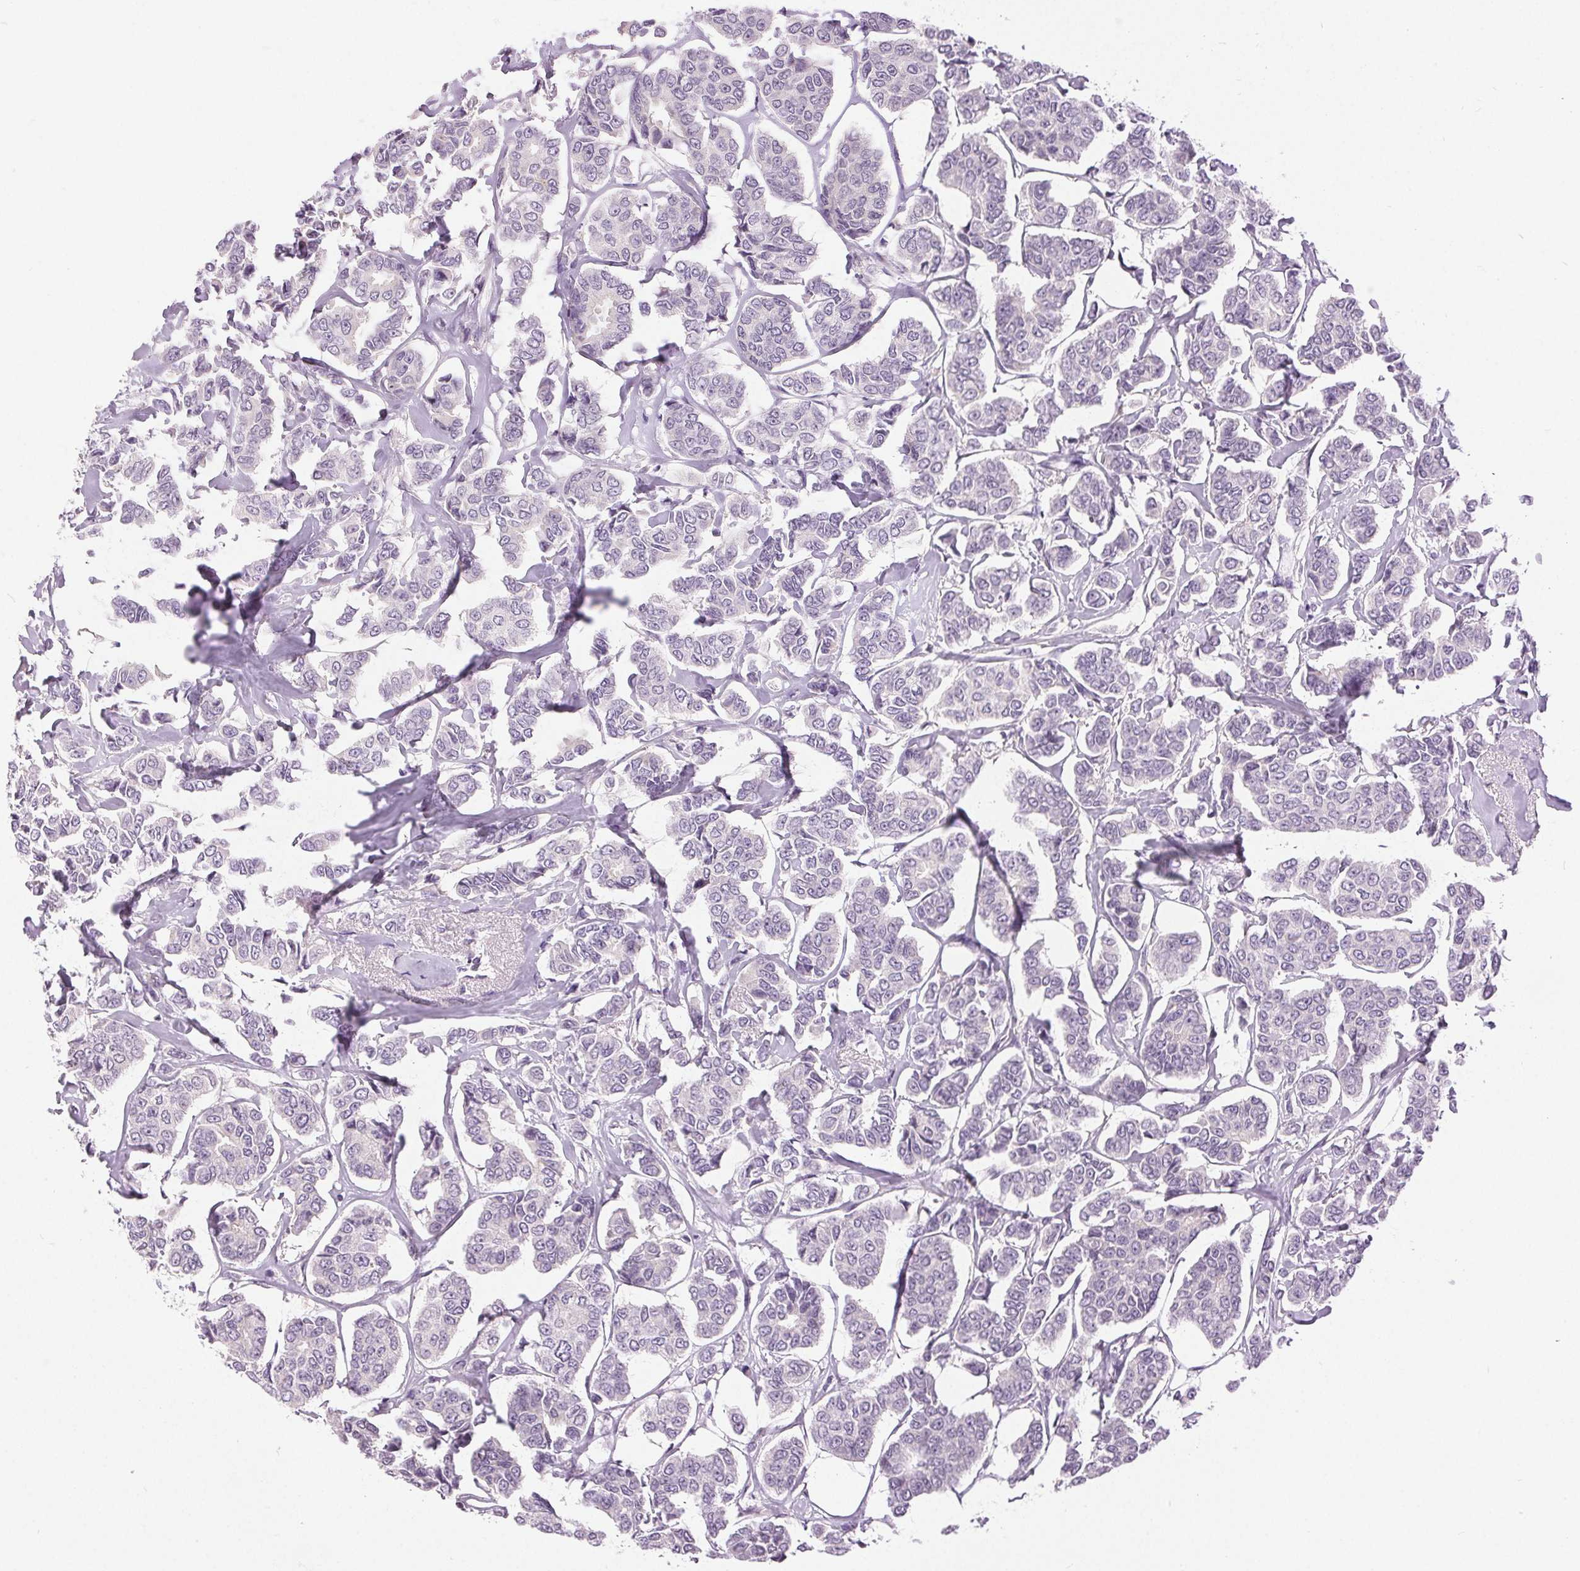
{"staining": {"intensity": "negative", "quantity": "none", "location": "none"}, "tissue": "breast cancer", "cell_type": "Tumor cells", "image_type": "cancer", "snomed": [{"axis": "morphology", "description": "Duct carcinoma"}, {"axis": "topography", "description": "Breast"}], "caption": "Immunohistochemistry (IHC) micrograph of human breast infiltrating ductal carcinoma stained for a protein (brown), which exhibits no staining in tumor cells.", "gene": "DSG3", "patient": {"sex": "female", "age": 94}}